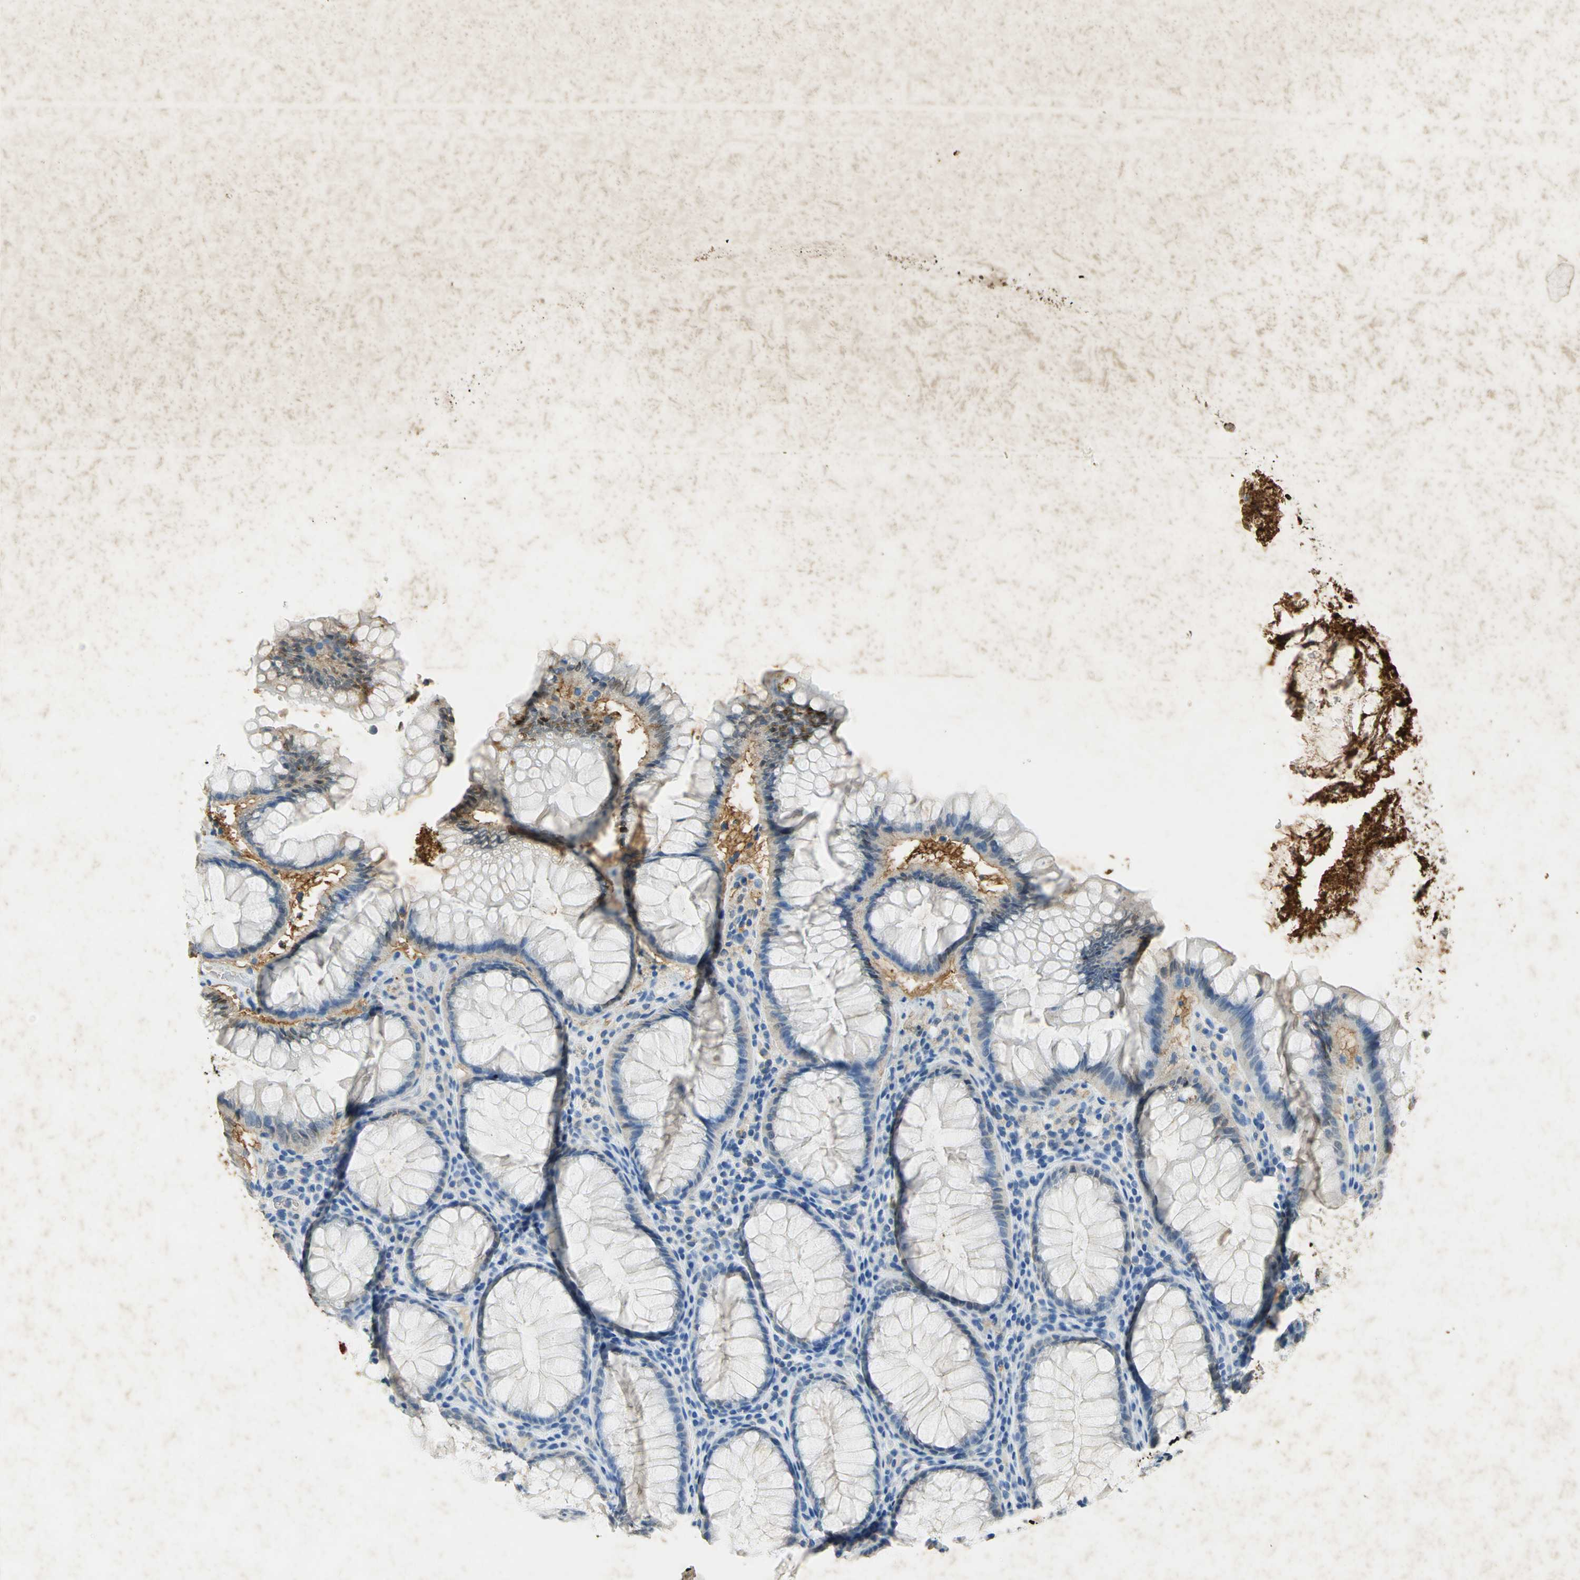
{"staining": {"intensity": "weak", "quantity": "<25%", "location": "cytoplasmic/membranous"}, "tissue": "colon", "cell_type": "Glandular cells", "image_type": "normal", "snomed": [{"axis": "morphology", "description": "Normal tissue, NOS"}, {"axis": "topography", "description": "Colon"}], "caption": "A histopathology image of human colon is negative for staining in glandular cells. The staining is performed using DAB brown chromogen with nuclei counter-stained in using hematoxylin.", "gene": "ANXA4", "patient": {"sex": "female", "age": 46}}